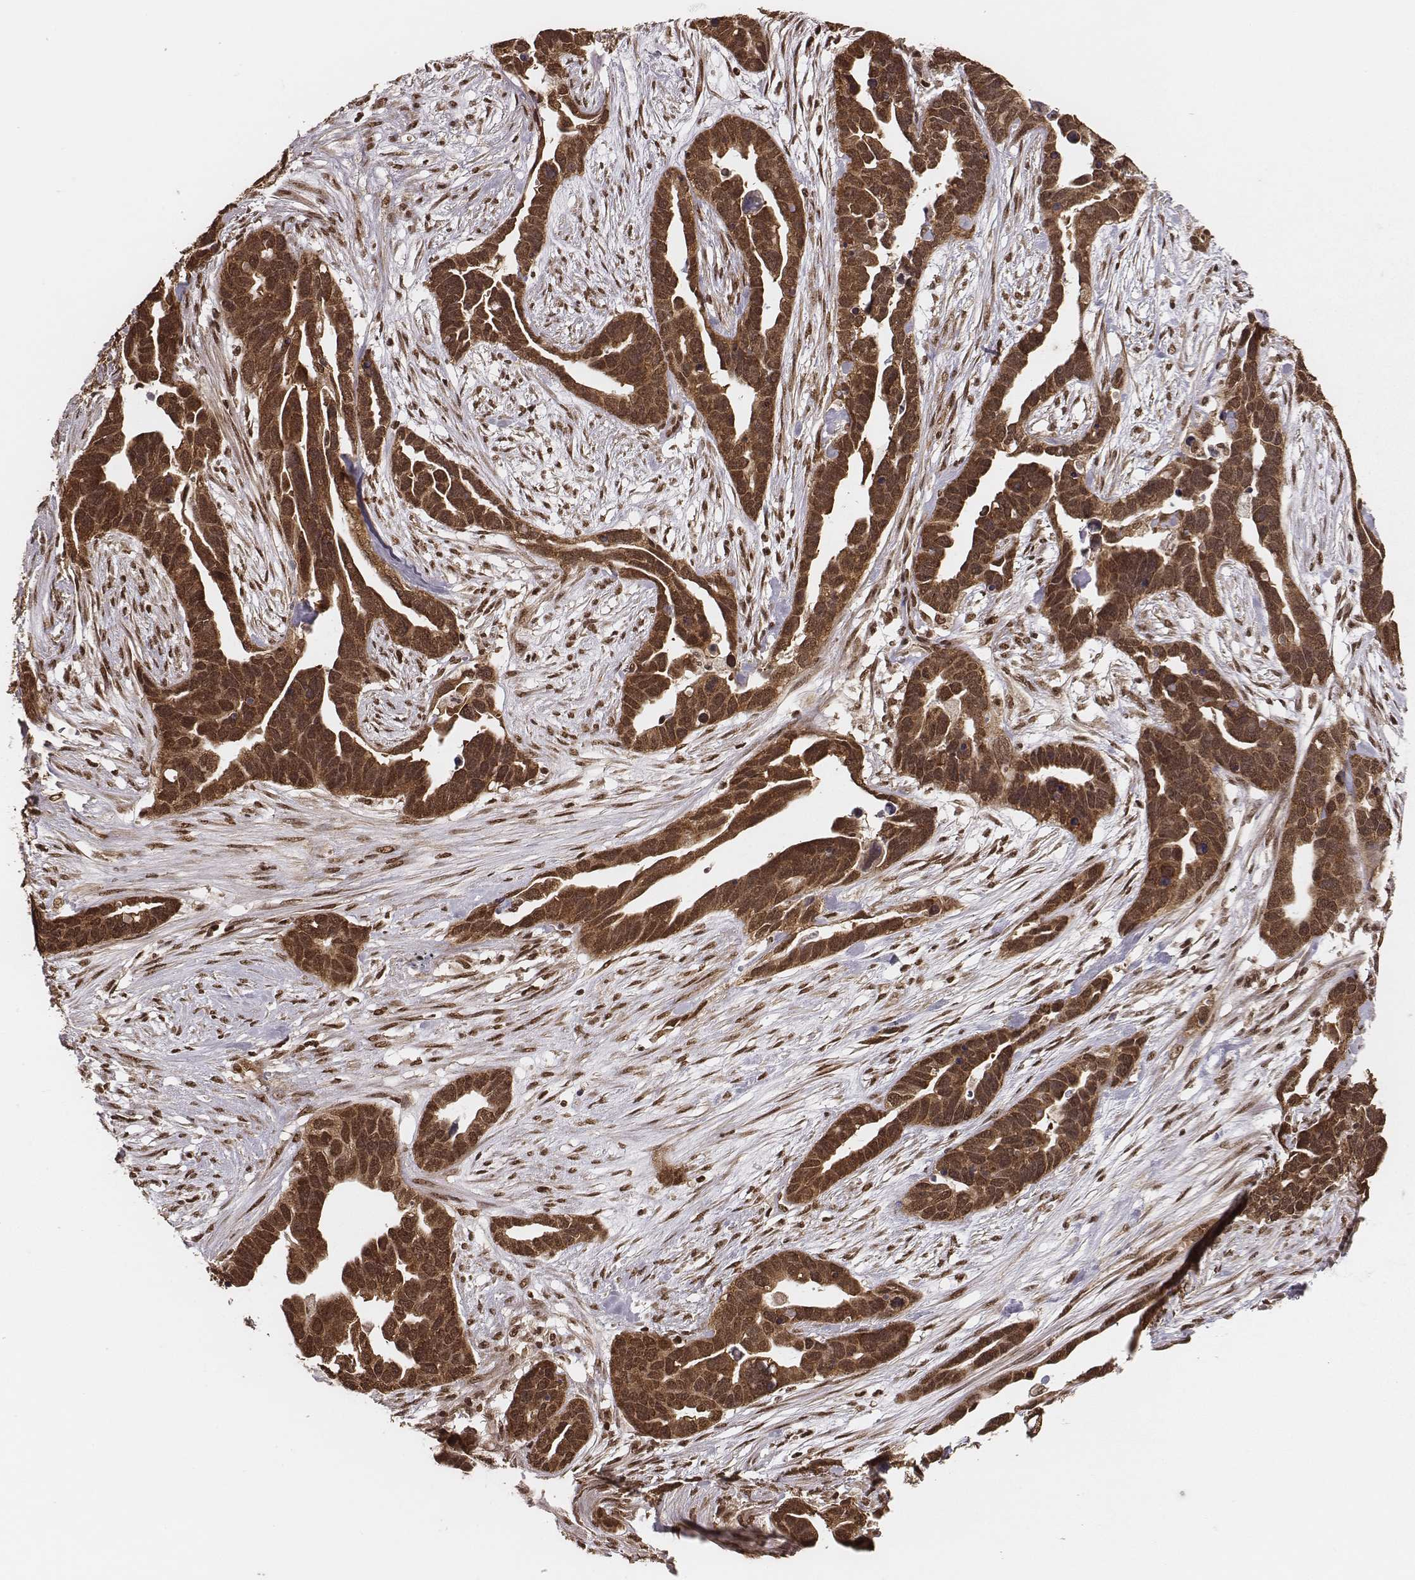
{"staining": {"intensity": "strong", "quantity": ">75%", "location": "cytoplasmic/membranous,nuclear"}, "tissue": "ovarian cancer", "cell_type": "Tumor cells", "image_type": "cancer", "snomed": [{"axis": "morphology", "description": "Cystadenocarcinoma, serous, NOS"}, {"axis": "topography", "description": "Ovary"}], "caption": "Strong cytoplasmic/membranous and nuclear expression for a protein is present in about >75% of tumor cells of serous cystadenocarcinoma (ovarian) using immunohistochemistry.", "gene": "NFX1", "patient": {"sex": "female", "age": 54}}